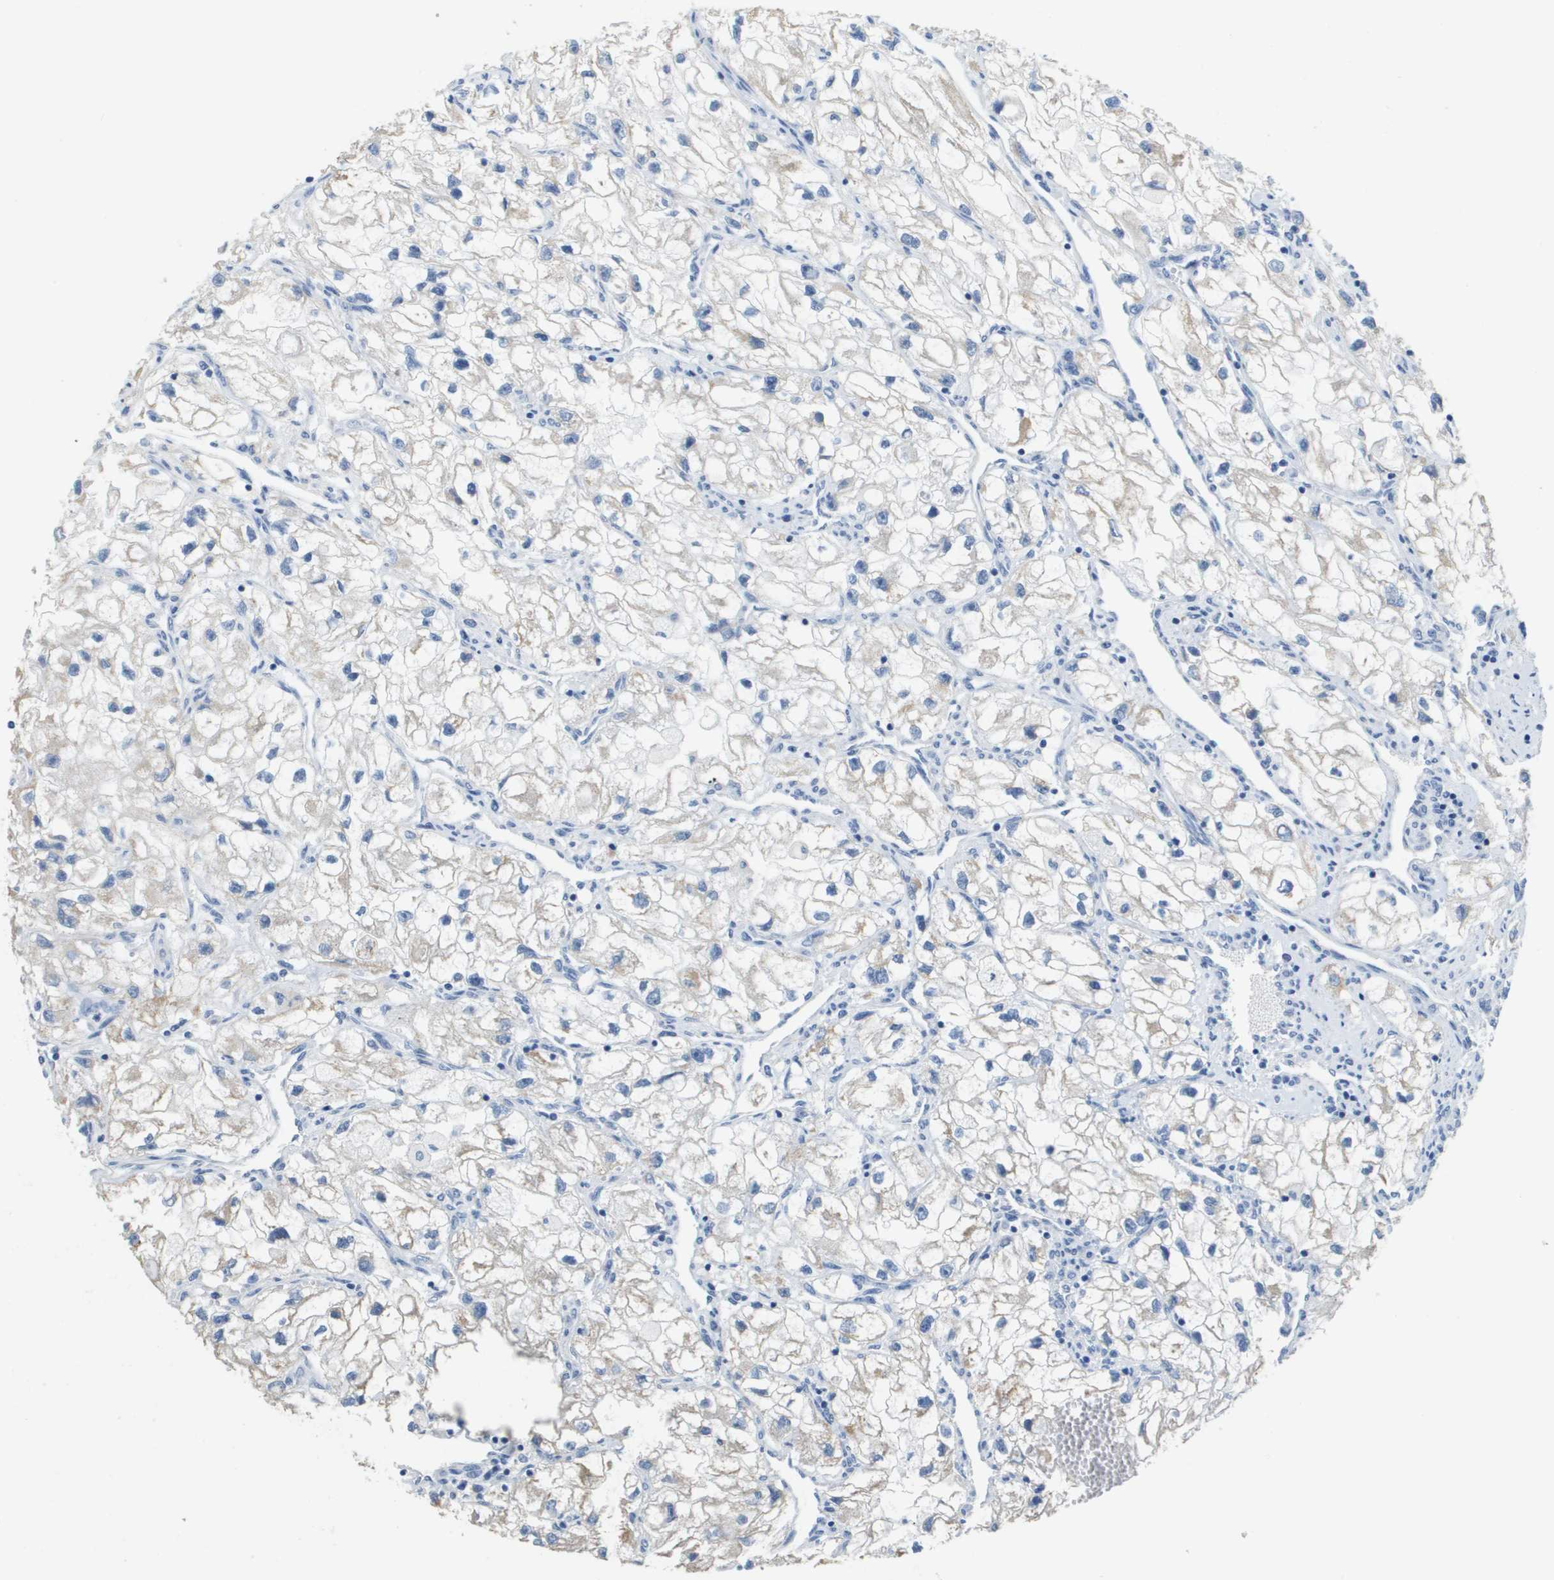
{"staining": {"intensity": "weak", "quantity": "<25%", "location": "cytoplasmic/membranous"}, "tissue": "renal cancer", "cell_type": "Tumor cells", "image_type": "cancer", "snomed": [{"axis": "morphology", "description": "Adenocarcinoma, NOS"}, {"axis": "topography", "description": "Kidney"}], "caption": "Immunohistochemical staining of renal cancer displays no significant expression in tumor cells.", "gene": "MT3", "patient": {"sex": "female", "age": 70}}